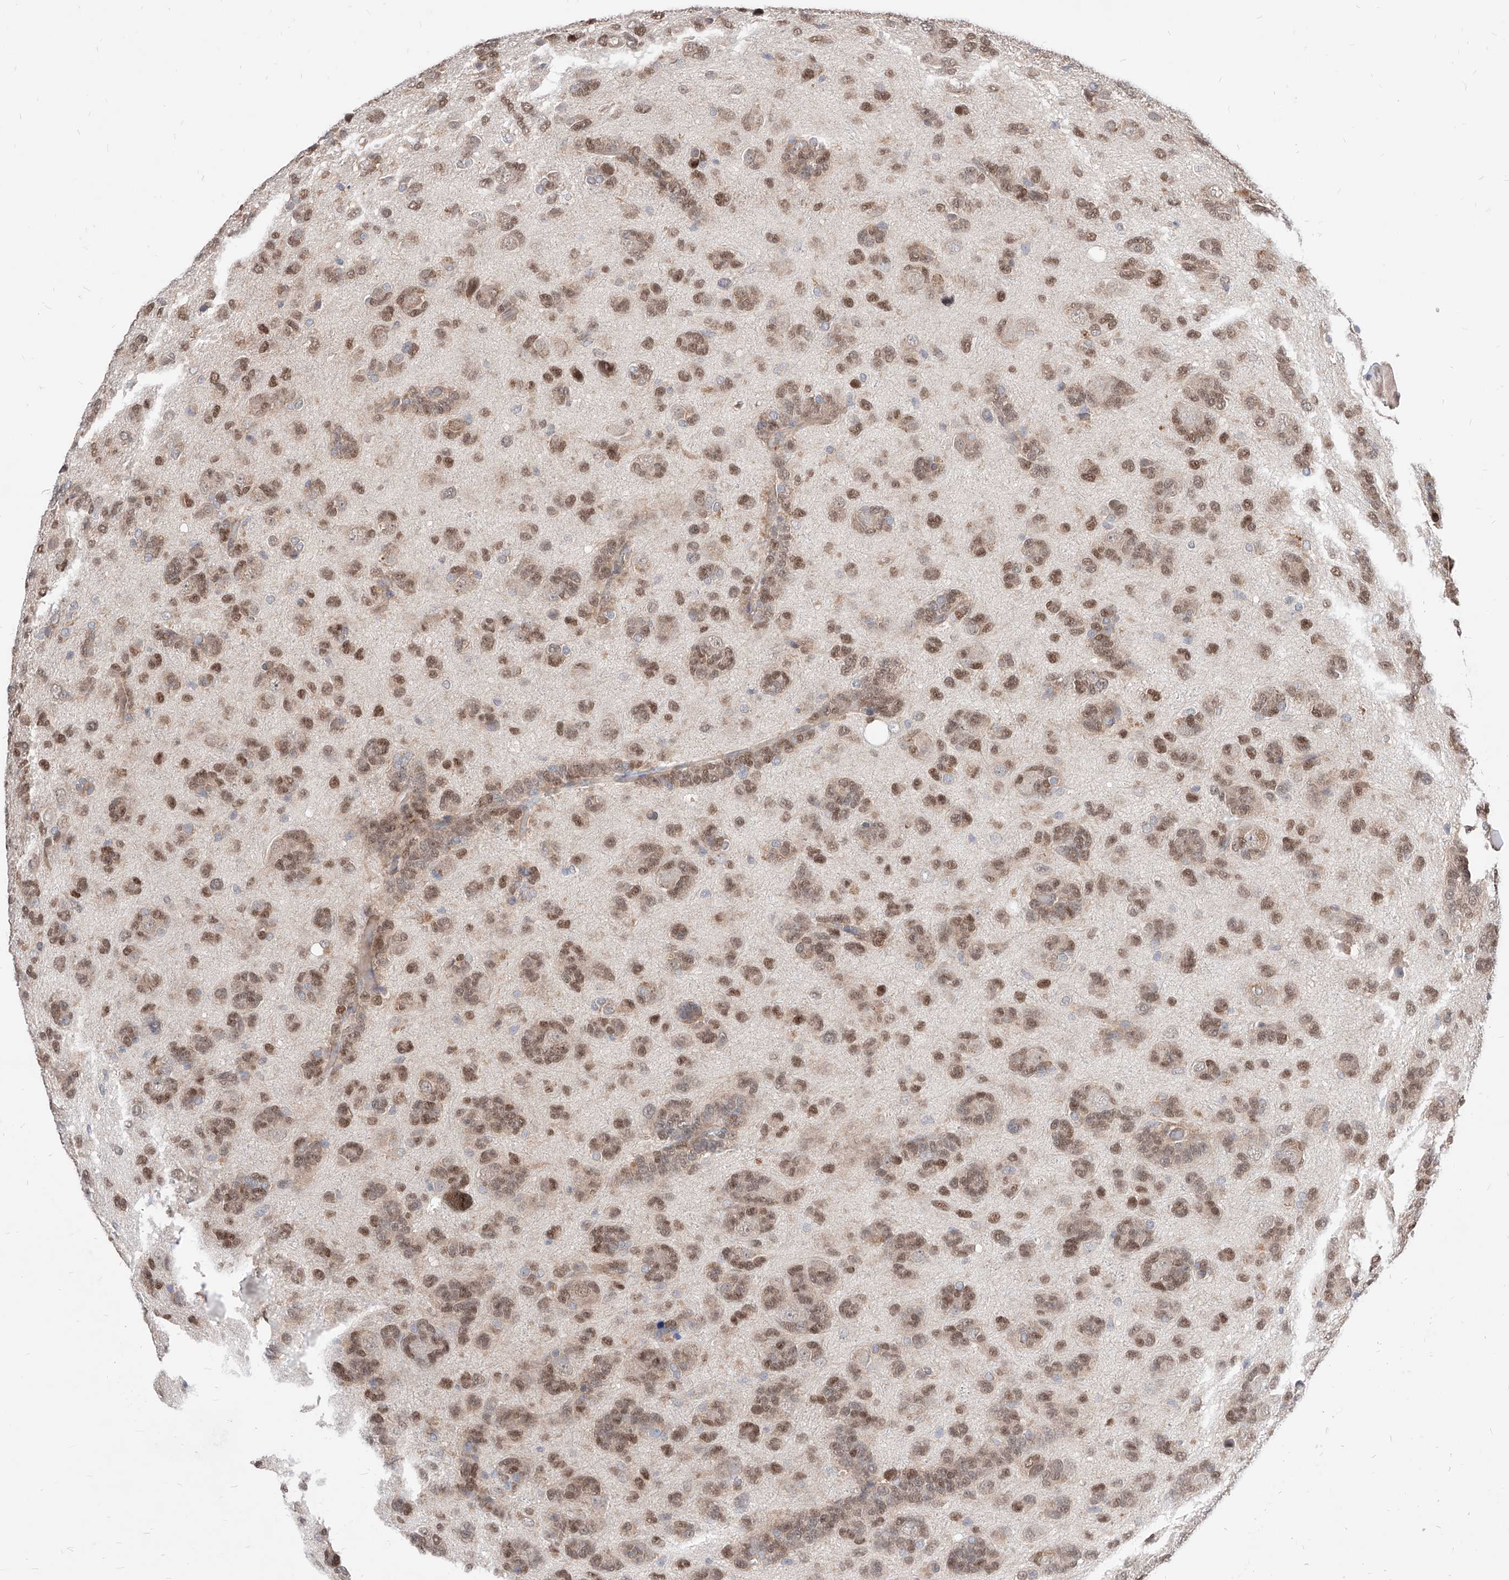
{"staining": {"intensity": "moderate", "quantity": ">75%", "location": "nuclear"}, "tissue": "glioma", "cell_type": "Tumor cells", "image_type": "cancer", "snomed": [{"axis": "morphology", "description": "Glioma, malignant, High grade"}, {"axis": "topography", "description": "Brain"}], "caption": "Glioma tissue reveals moderate nuclear staining in about >75% of tumor cells, visualized by immunohistochemistry.", "gene": "TSNAX", "patient": {"sex": "female", "age": 59}}